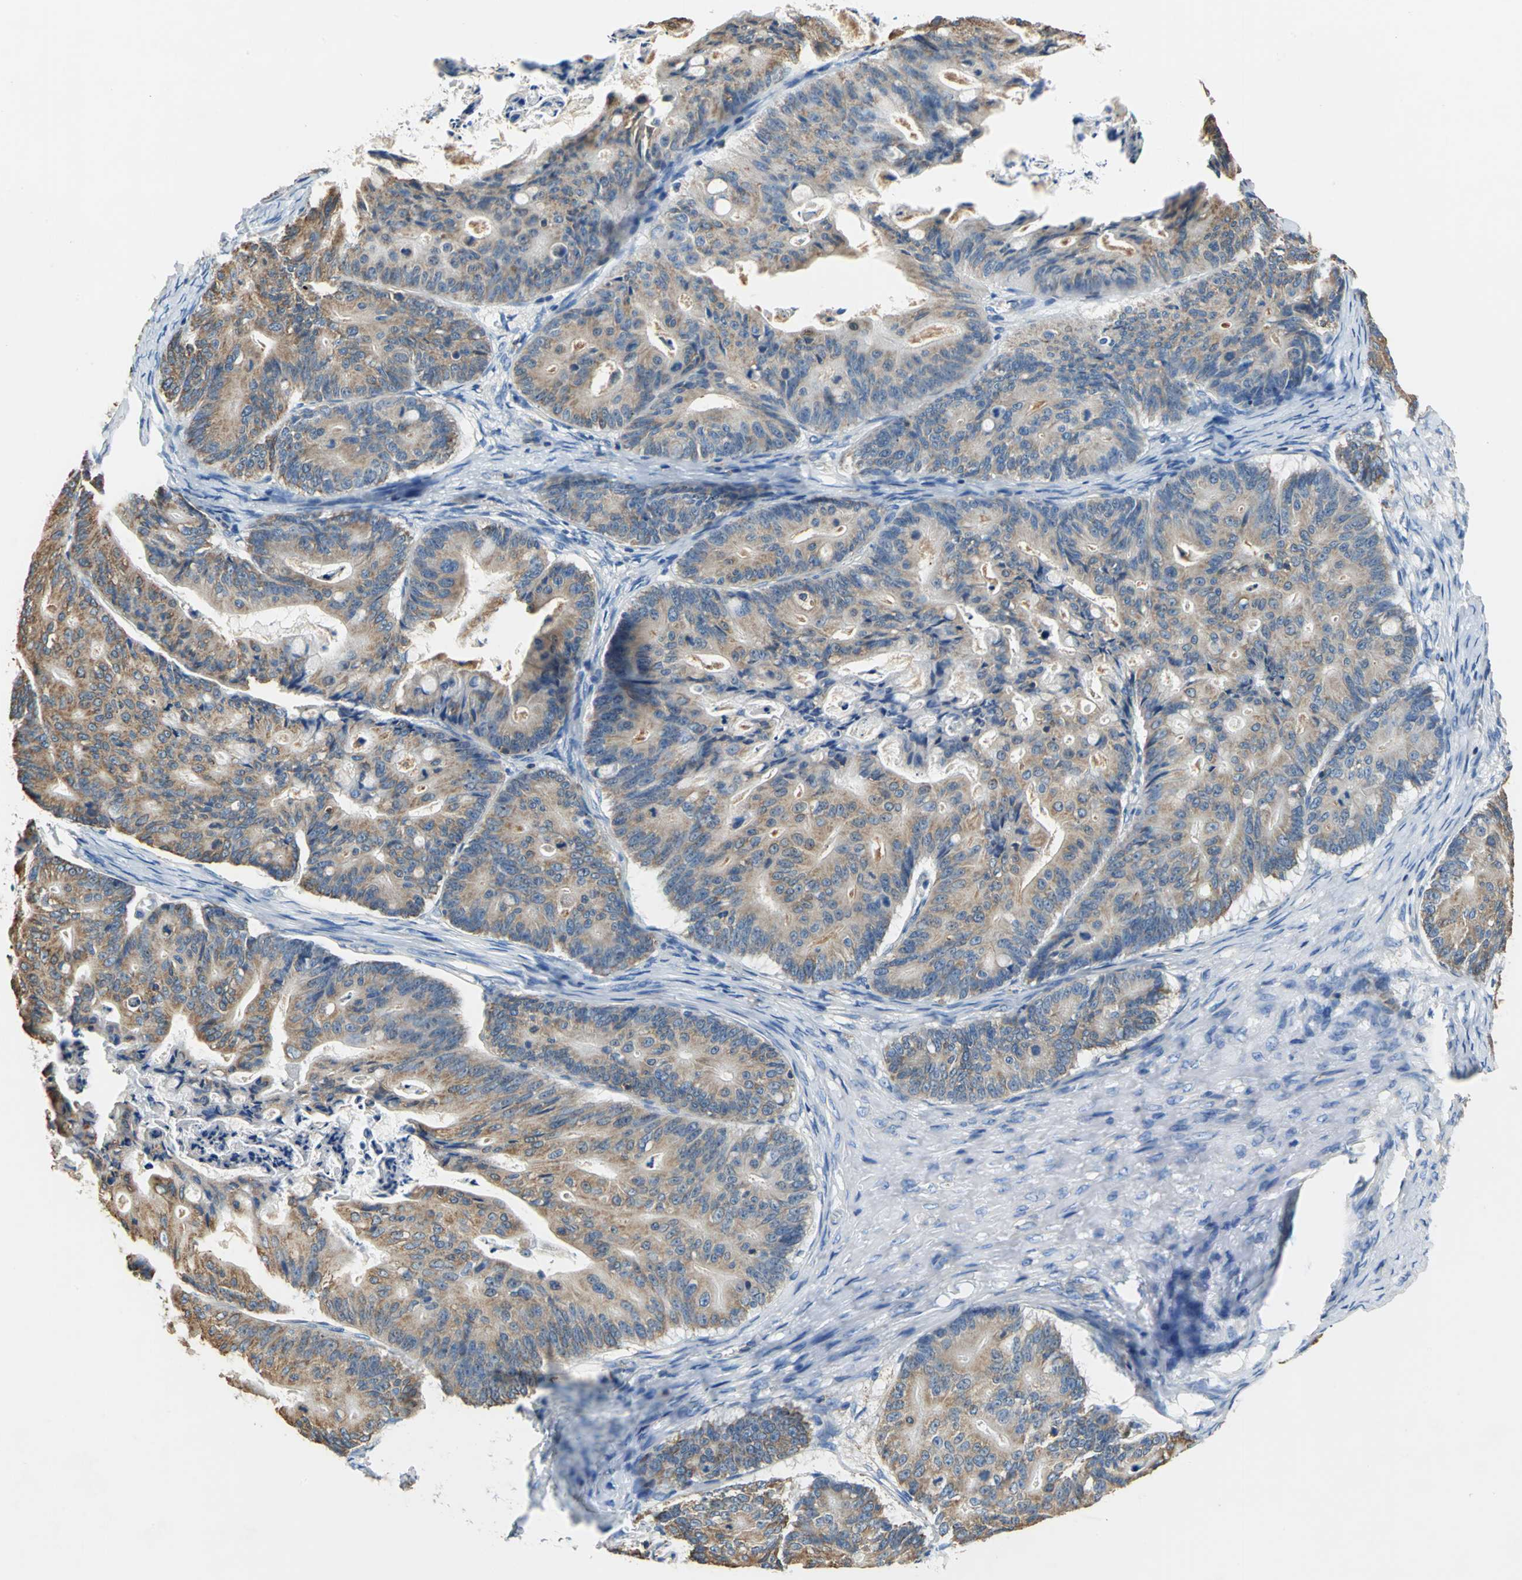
{"staining": {"intensity": "moderate", "quantity": ">75%", "location": "cytoplasmic/membranous"}, "tissue": "ovarian cancer", "cell_type": "Tumor cells", "image_type": "cancer", "snomed": [{"axis": "morphology", "description": "Cystadenocarcinoma, mucinous, NOS"}, {"axis": "topography", "description": "Ovary"}], "caption": "About >75% of tumor cells in human ovarian cancer (mucinous cystadenocarcinoma) reveal moderate cytoplasmic/membranous protein positivity as visualized by brown immunohistochemical staining.", "gene": "SEPTIN6", "patient": {"sex": "female", "age": 36}}